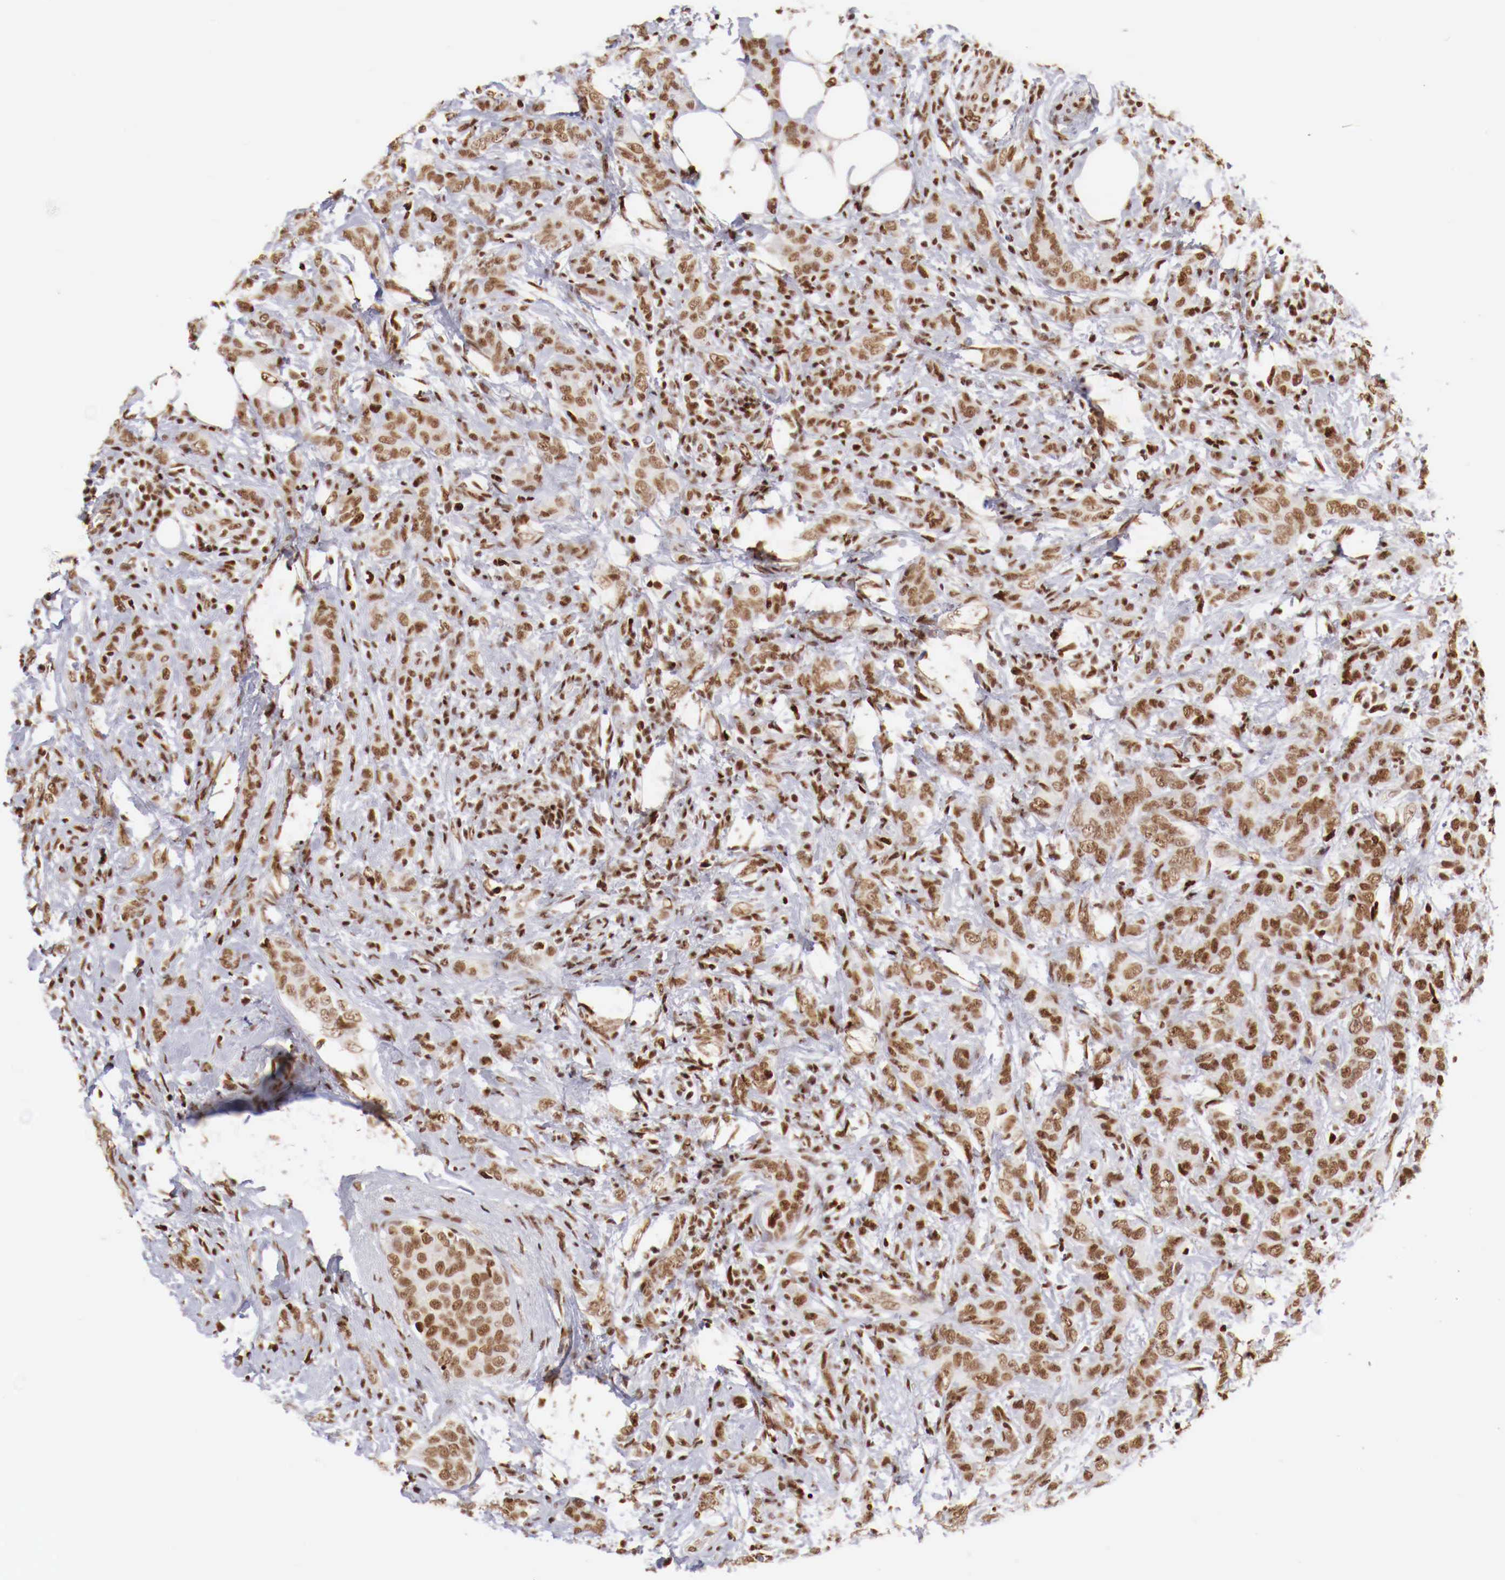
{"staining": {"intensity": "moderate", "quantity": ">75%", "location": "nuclear"}, "tissue": "breast cancer", "cell_type": "Tumor cells", "image_type": "cancer", "snomed": [{"axis": "morphology", "description": "Duct carcinoma"}, {"axis": "topography", "description": "Breast"}], "caption": "Human breast infiltrating ductal carcinoma stained with a brown dye exhibits moderate nuclear positive expression in about >75% of tumor cells.", "gene": "MAX", "patient": {"sex": "female", "age": 53}}